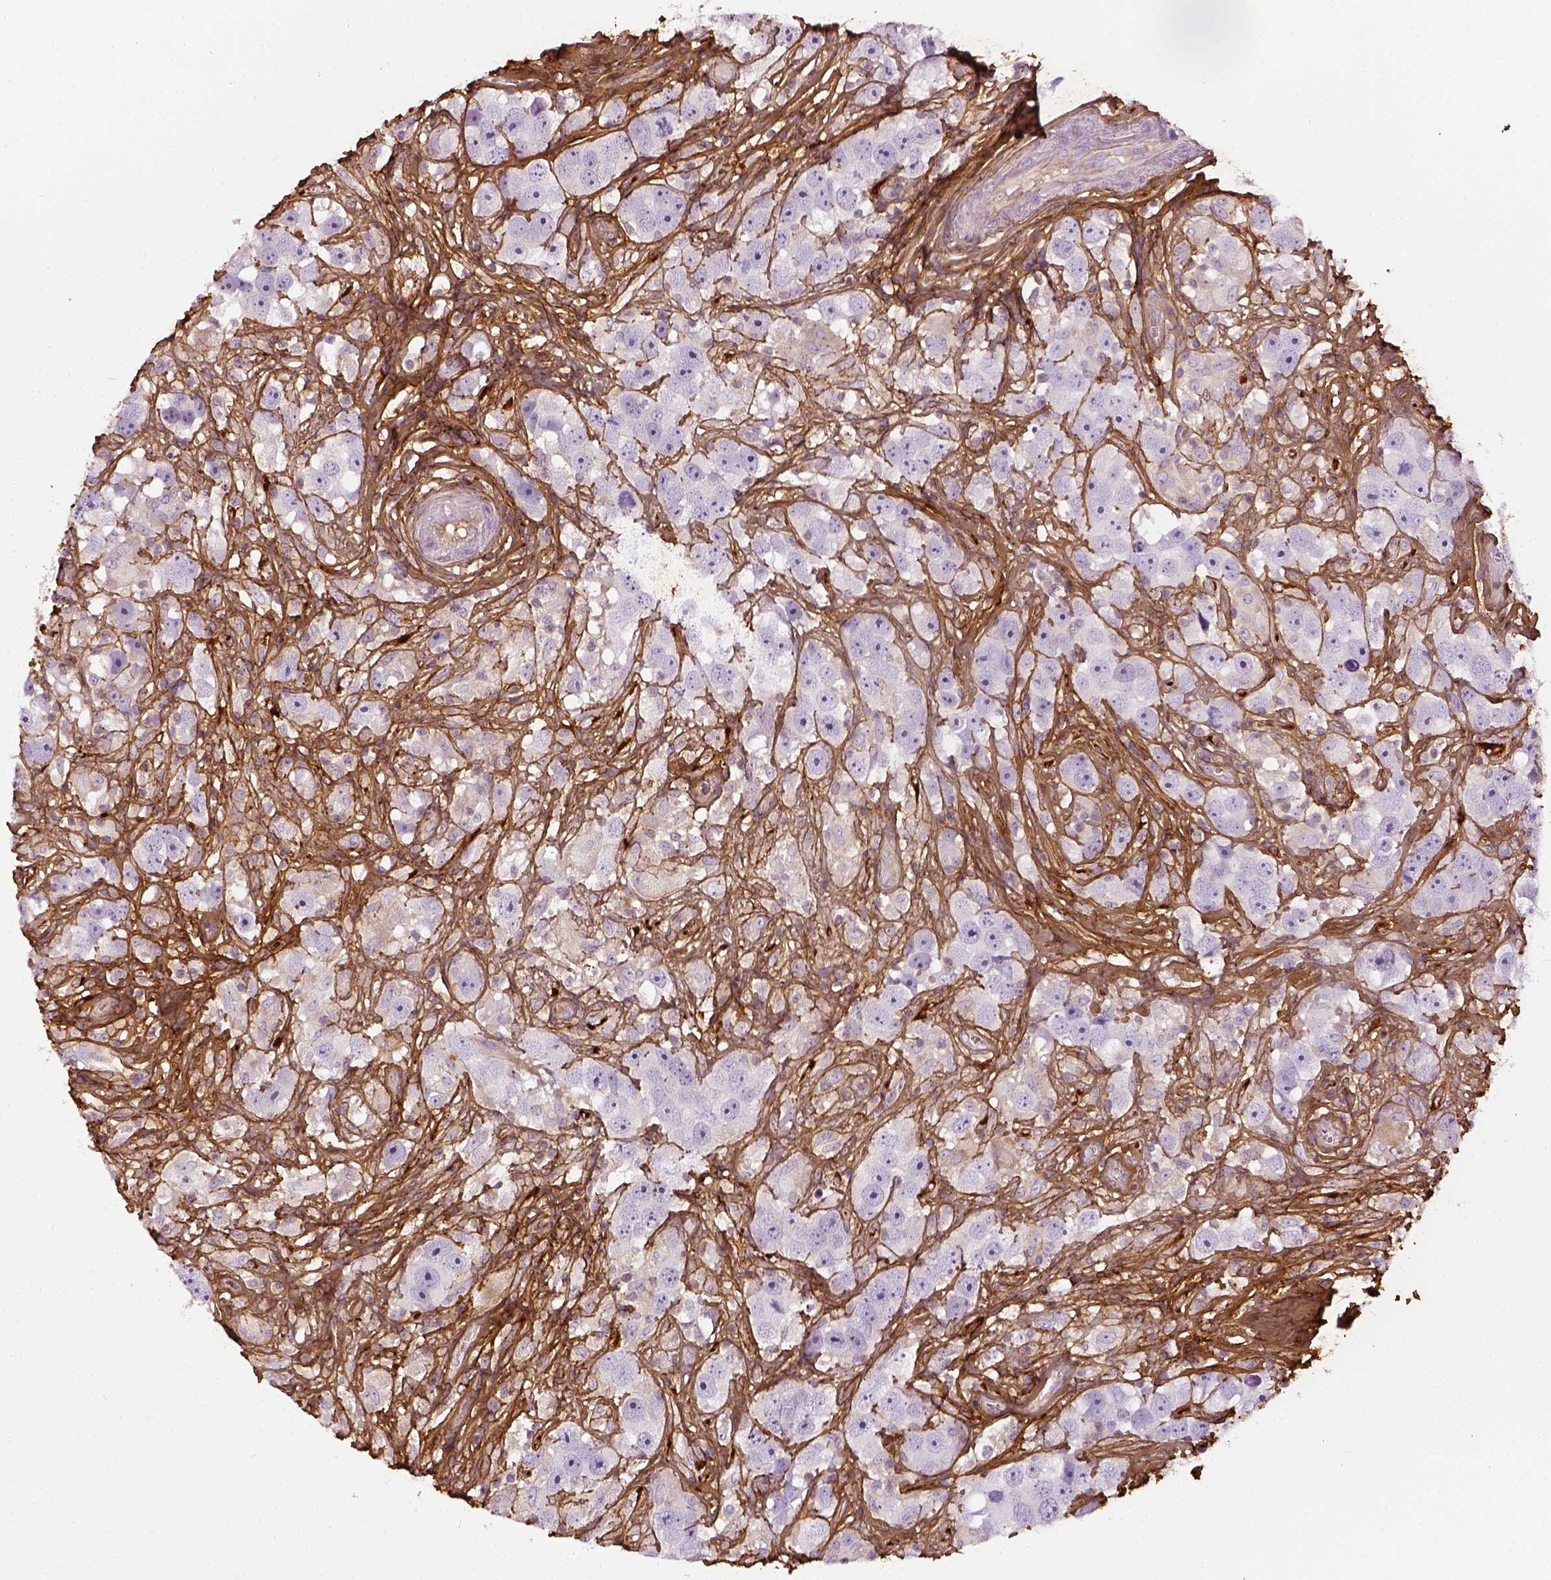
{"staining": {"intensity": "negative", "quantity": "none", "location": "none"}, "tissue": "testis cancer", "cell_type": "Tumor cells", "image_type": "cancer", "snomed": [{"axis": "morphology", "description": "Seminoma, NOS"}, {"axis": "topography", "description": "Testis"}], "caption": "DAB immunohistochemical staining of testis seminoma displays no significant positivity in tumor cells. (Stains: DAB IHC with hematoxylin counter stain, Microscopy: brightfield microscopy at high magnification).", "gene": "COL6A2", "patient": {"sex": "male", "age": 49}}